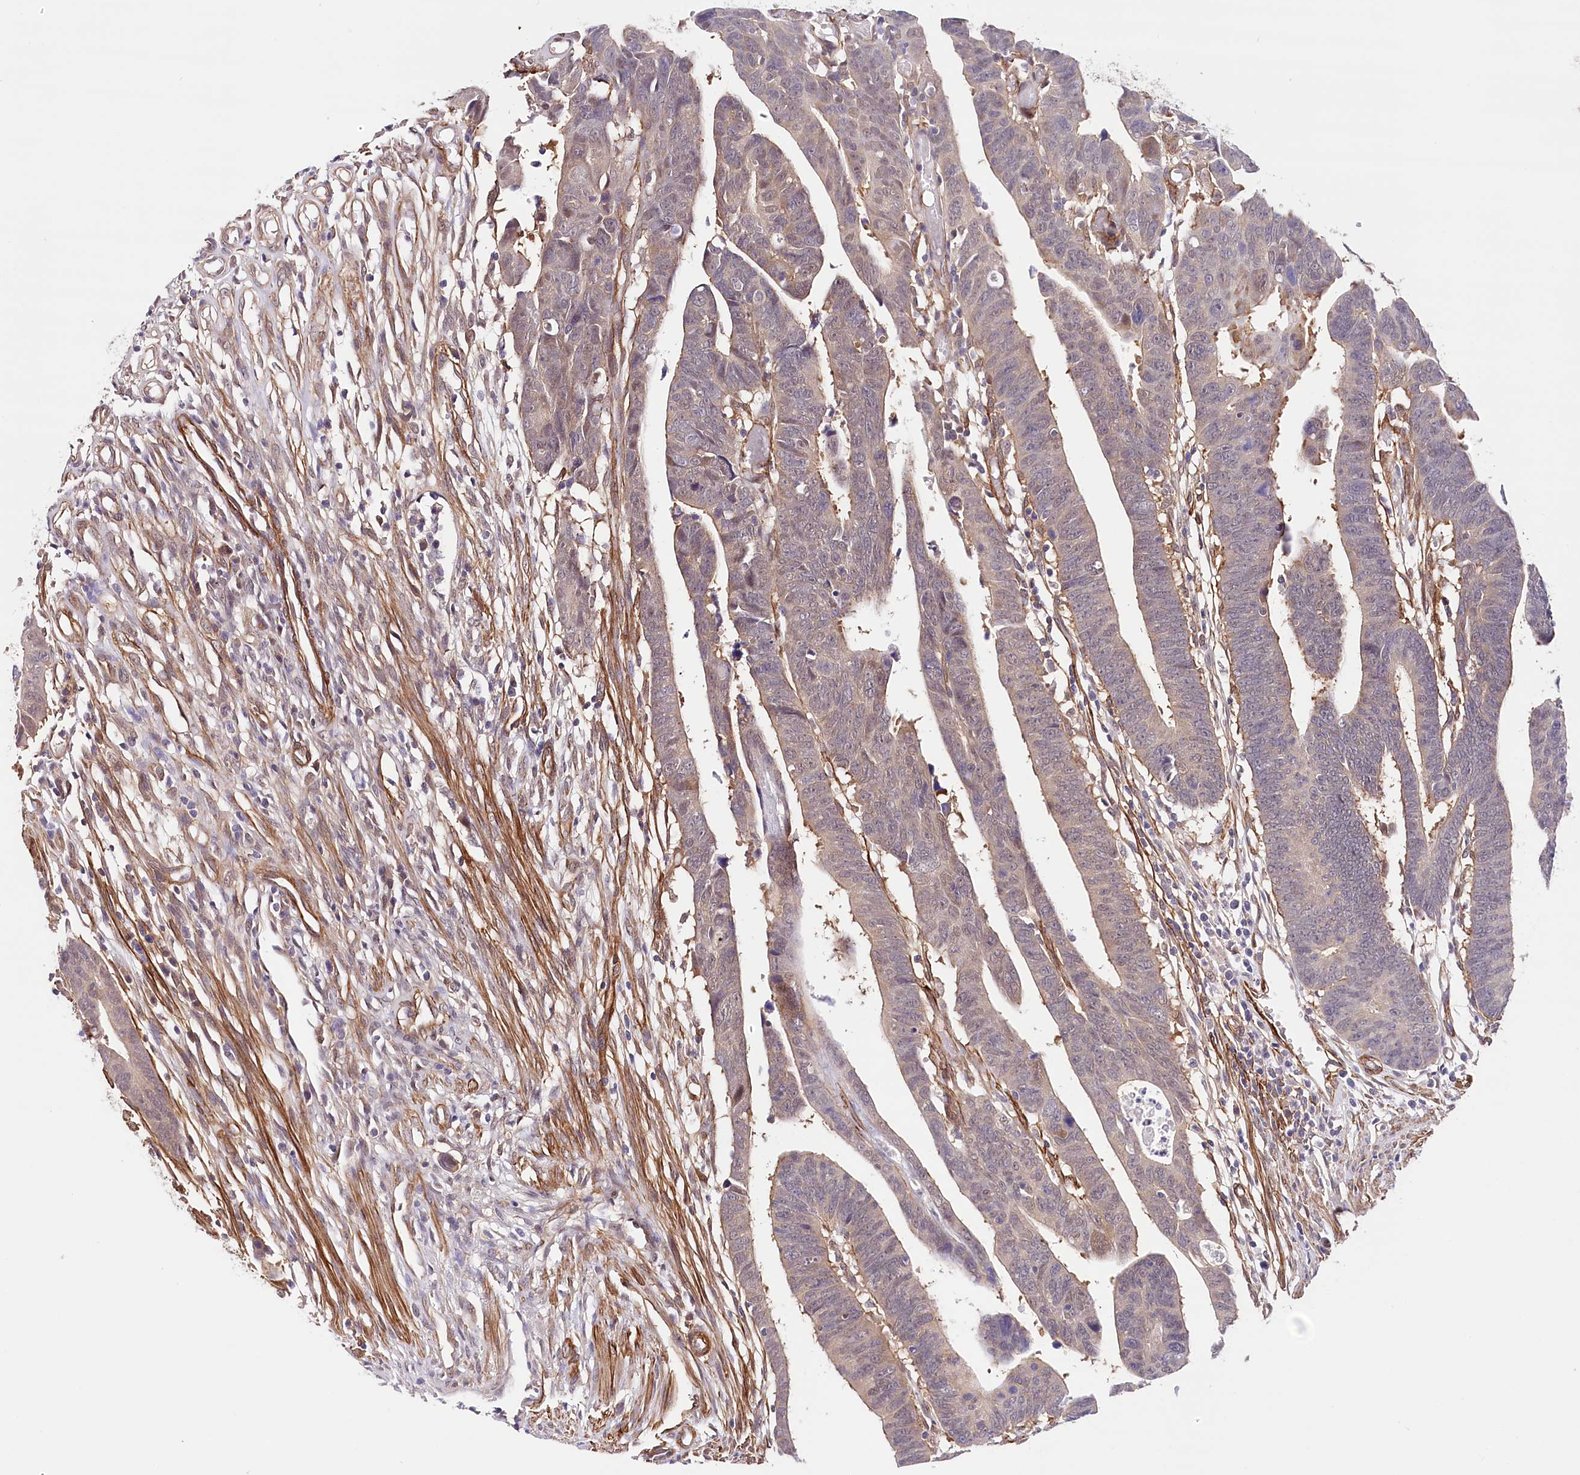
{"staining": {"intensity": "weak", "quantity": "<25%", "location": "nuclear"}, "tissue": "colorectal cancer", "cell_type": "Tumor cells", "image_type": "cancer", "snomed": [{"axis": "morphology", "description": "Adenocarcinoma, NOS"}, {"axis": "topography", "description": "Rectum"}], "caption": "Image shows no protein staining in tumor cells of colorectal adenocarcinoma tissue.", "gene": "PPP2R5B", "patient": {"sex": "female", "age": 65}}